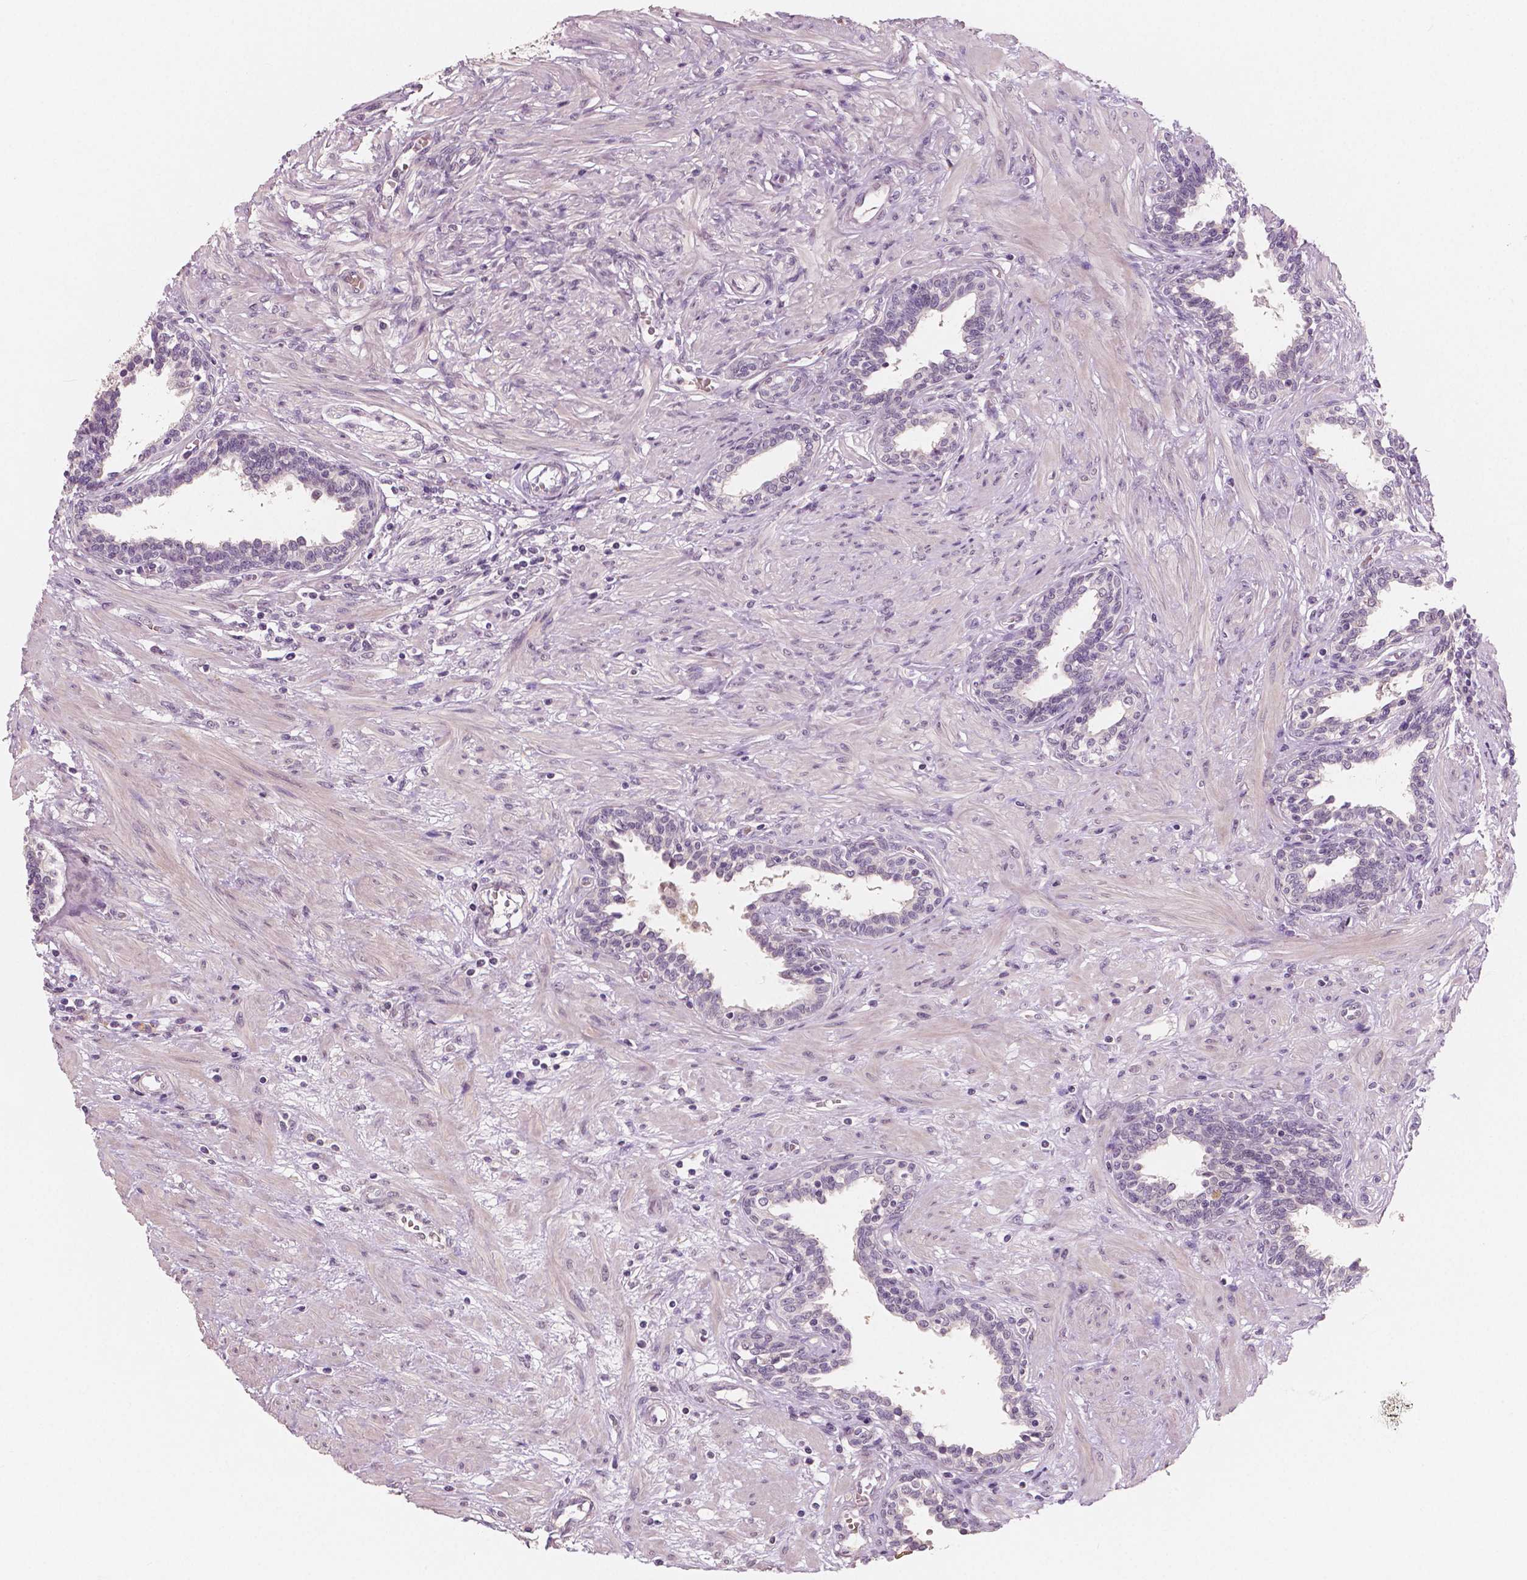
{"staining": {"intensity": "negative", "quantity": "none", "location": "none"}, "tissue": "prostate", "cell_type": "Glandular cells", "image_type": "normal", "snomed": [{"axis": "morphology", "description": "Normal tissue, NOS"}, {"axis": "topography", "description": "Prostate"}], "caption": "Protein analysis of unremarkable prostate shows no significant expression in glandular cells. (DAB (3,3'-diaminobenzidine) immunohistochemistry with hematoxylin counter stain).", "gene": "RNASE7", "patient": {"sex": "male", "age": 55}}